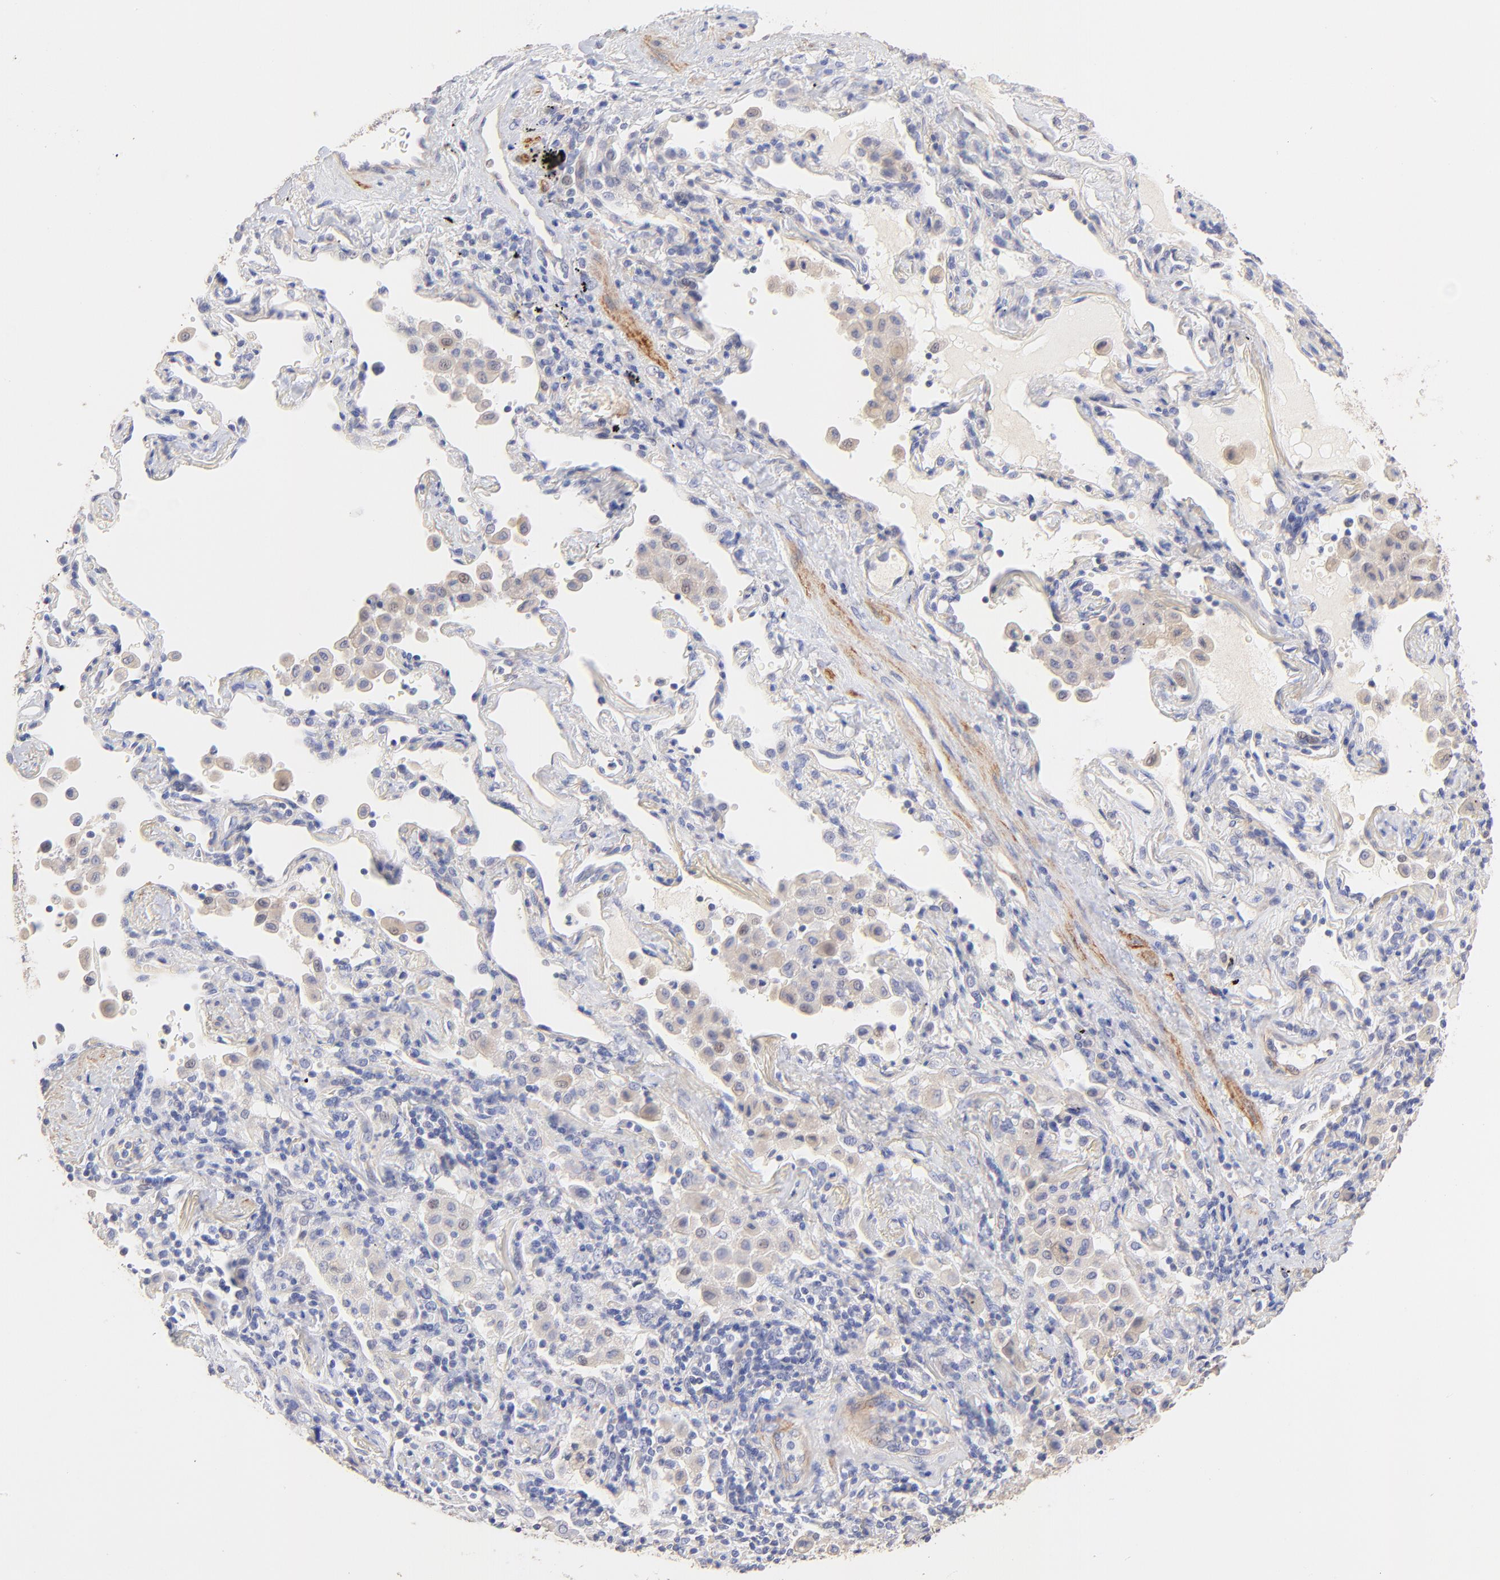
{"staining": {"intensity": "weak", "quantity": "<25%", "location": "cytoplasmic/membranous"}, "tissue": "lung cancer", "cell_type": "Tumor cells", "image_type": "cancer", "snomed": [{"axis": "morphology", "description": "Squamous cell carcinoma, NOS"}, {"axis": "topography", "description": "Lung"}], "caption": "IHC histopathology image of squamous cell carcinoma (lung) stained for a protein (brown), which exhibits no staining in tumor cells. Nuclei are stained in blue.", "gene": "ACTRT1", "patient": {"sex": "female", "age": 67}}